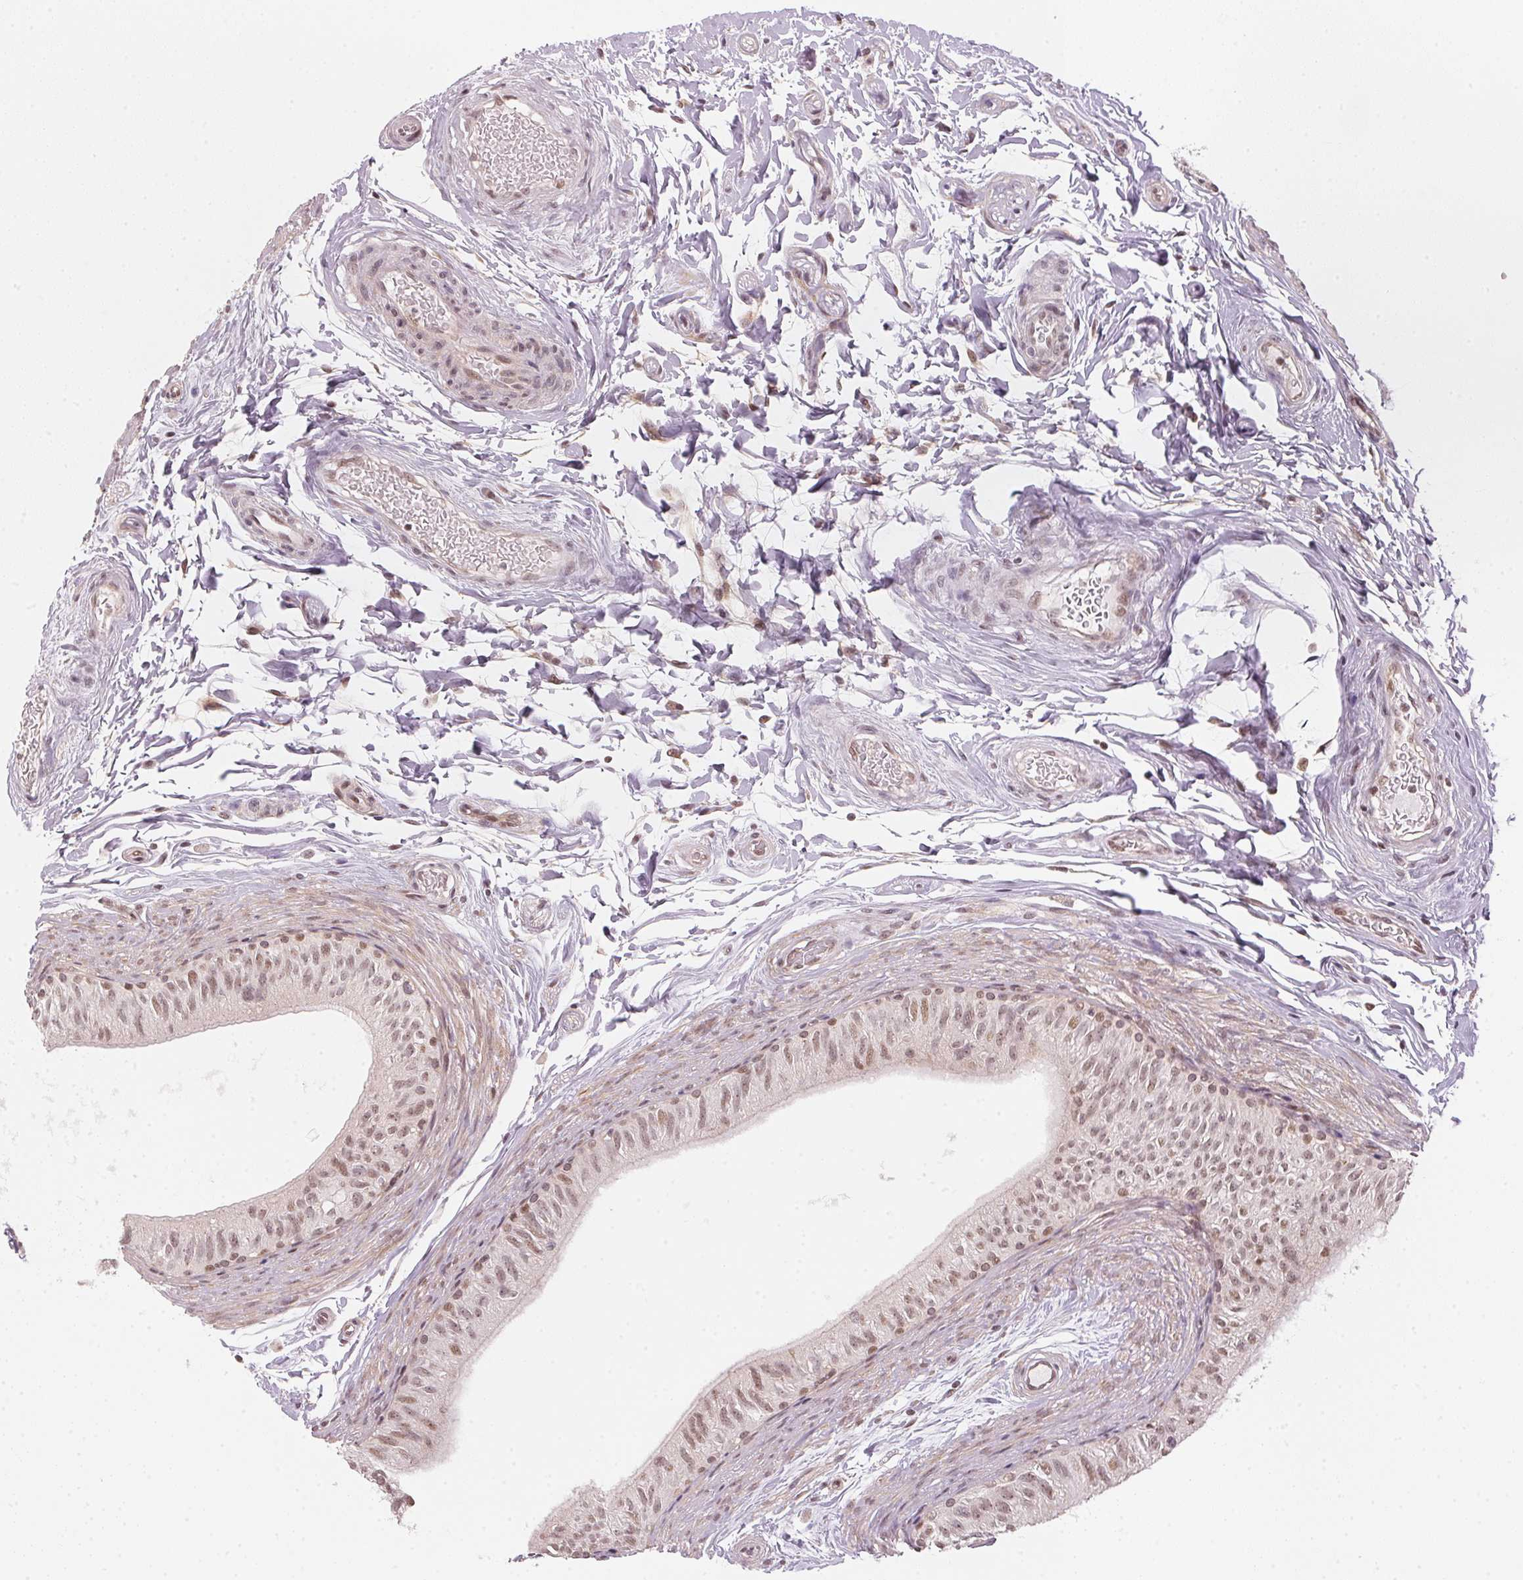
{"staining": {"intensity": "weak", "quantity": ">75%", "location": "nuclear"}, "tissue": "epididymis", "cell_type": "Glandular cells", "image_type": "normal", "snomed": [{"axis": "morphology", "description": "Normal tissue, NOS"}, {"axis": "topography", "description": "Epididymis"}], "caption": "Immunohistochemical staining of normal epididymis shows >75% levels of weak nuclear protein staining in approximately >75% of glandular cells.", "gene": "KAT6A", "patient": {"sex": "male", "age": 36}}